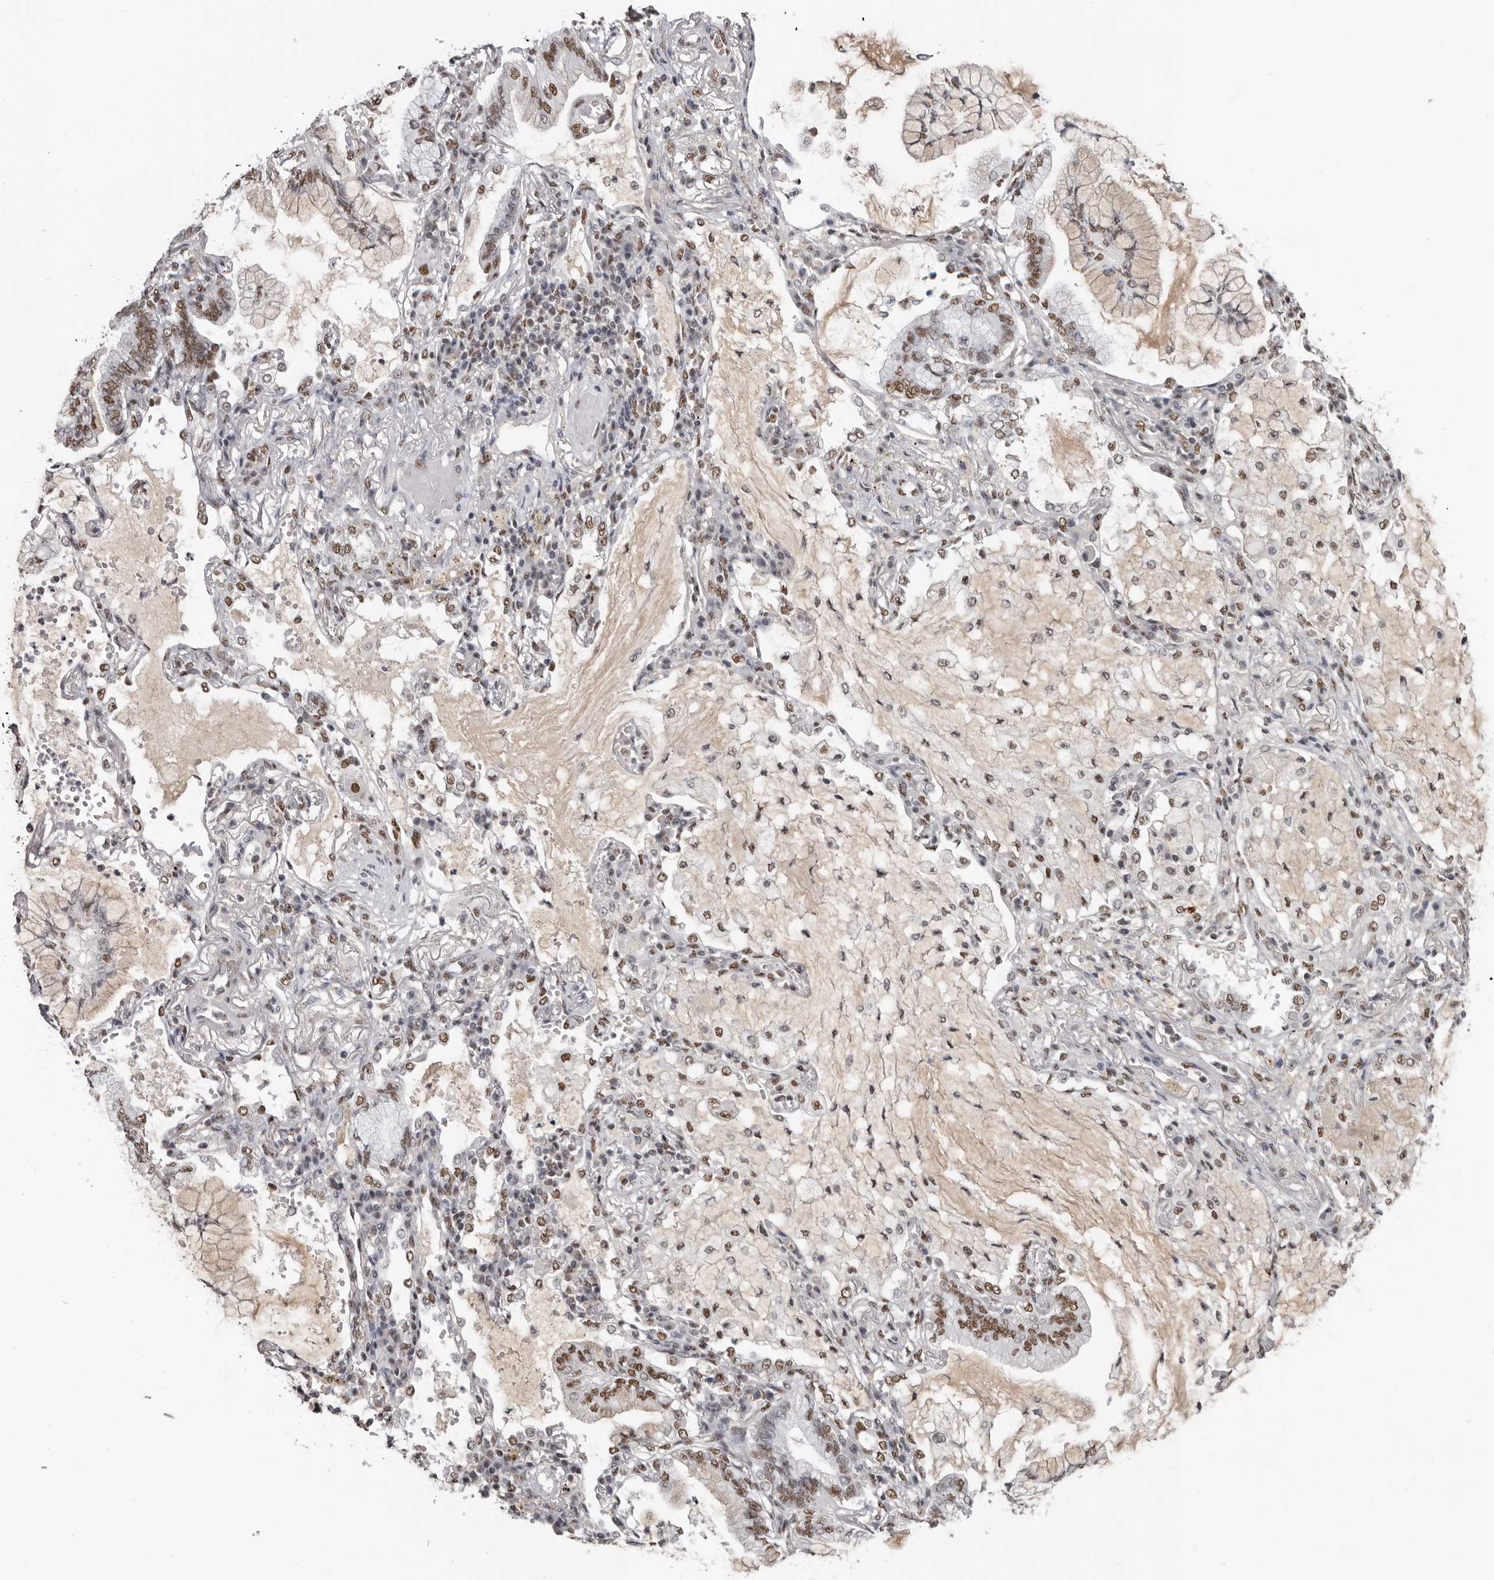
{"staining": {"intensity": "moderate", "quantity": "25%-75%", "location": "nuclear"}, "tissue": "lung cancer", "cell_type": "Tumor cells", "image_type": "cancer", "snomed": [{"axis": "morphology", "description": "Adenocarcinoma, NOS"}, {"axis": "topography", "description": "Lung"}], "caption": "IHC staining of lung cancer (adenocarcinoma), which reveals medium levels of moderate nuclear expression in about 25%-75% of tumor cells indicating moderate nuclear protein expression. The staining was performed using DAB (3,3'-diaminobenzidine) (brown) for protein detection and nuclei were counterstained in hematoxylin (blue).", "gene": "SCAF4", "patient": {"sex": "female", "age": 70}}